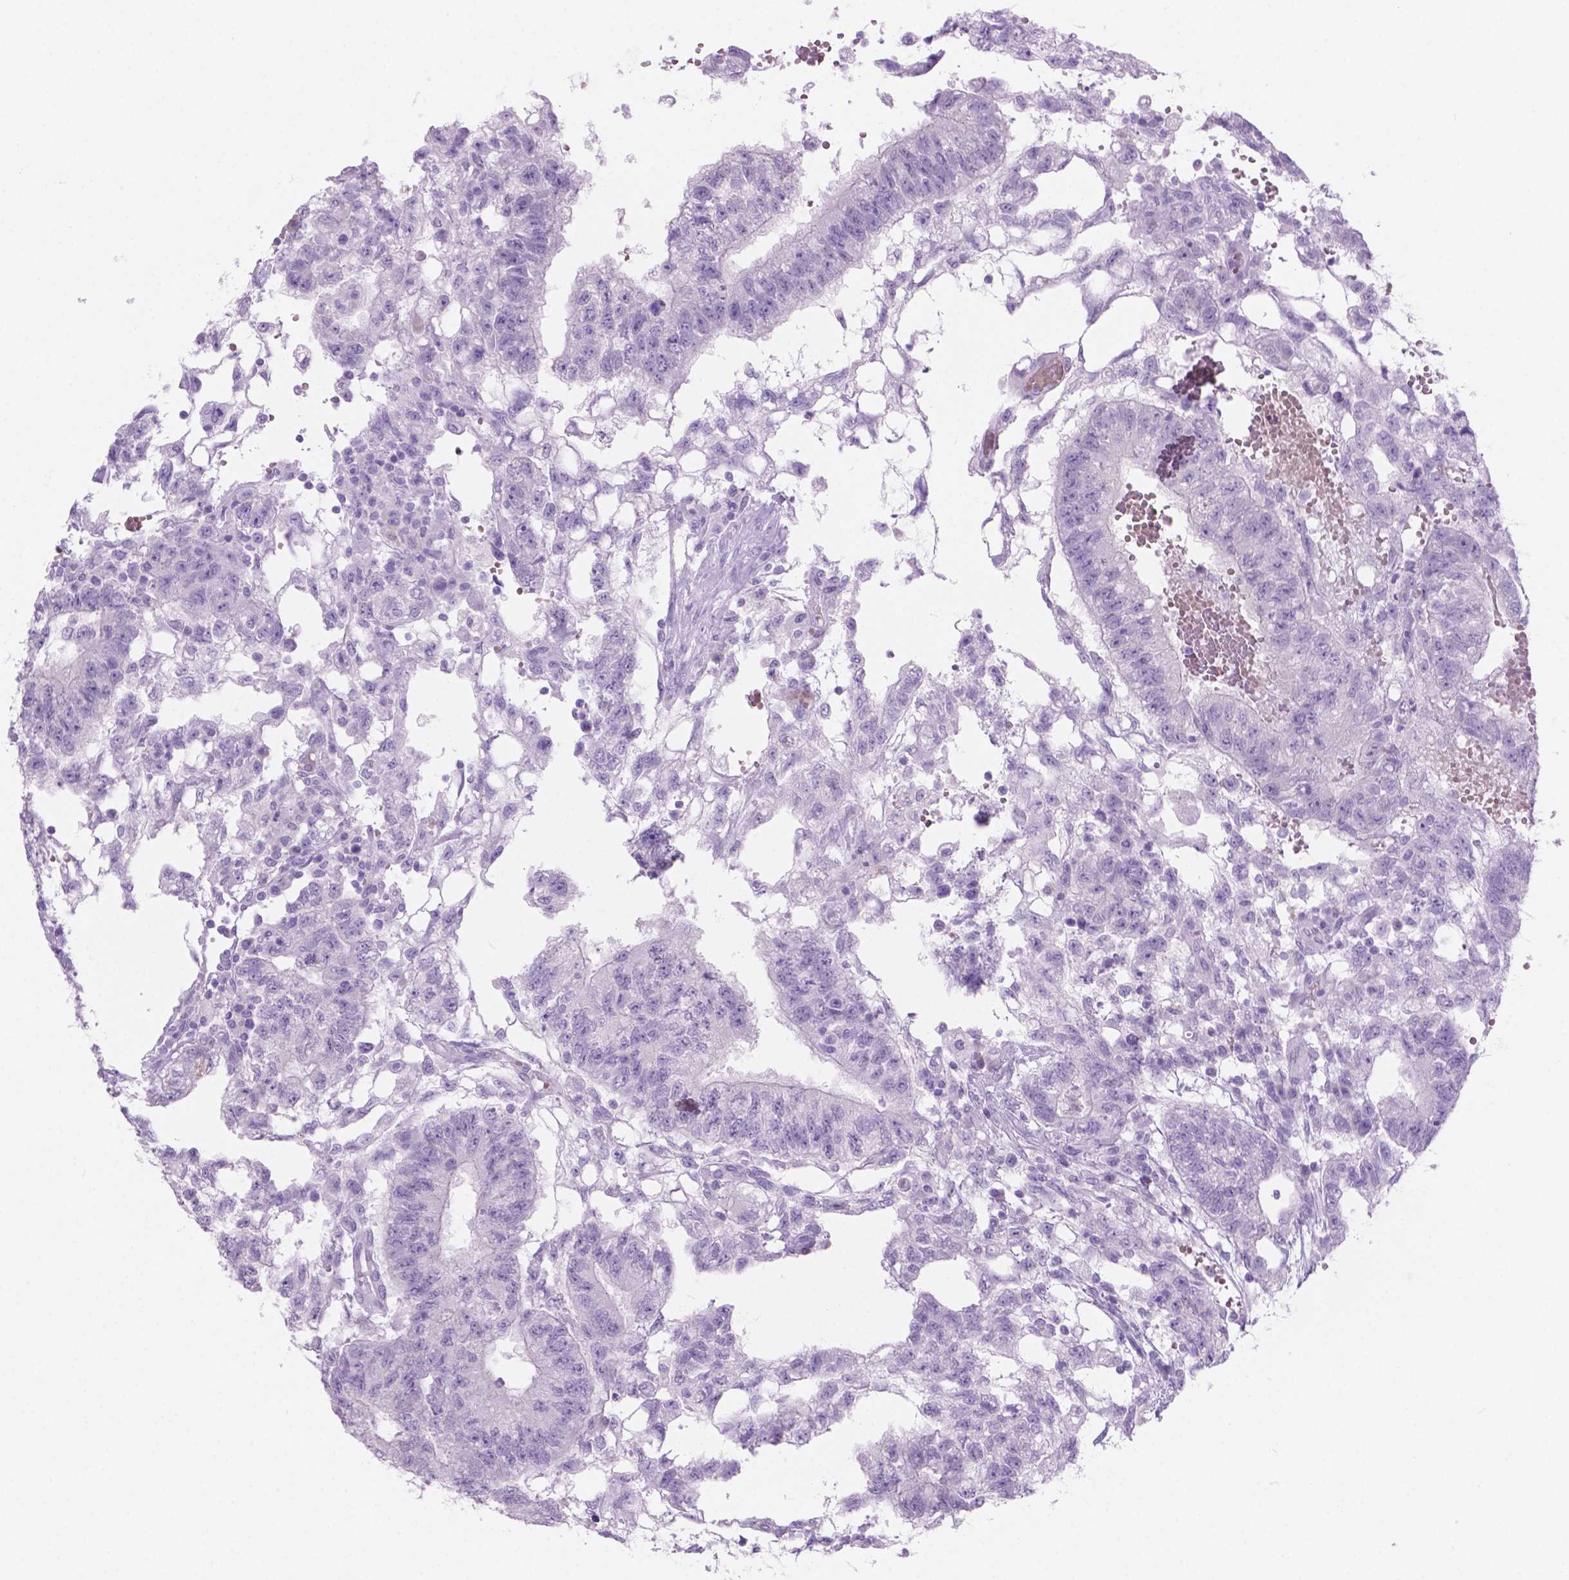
{"staining": {"intensity": "negative", "quantity": "none", "location": "none"}, "tissue": "testis cancer", "cell_type": "Tumor cells", "image_type": "cancer", "snomed": [{"axis": "morphology", "description": "Carcinoma, Embryonal, NOS"}, {"axis": "topography", "description": "Testis"}], "caption": "DAB (3,3'-diaminobenzidine) immunohistochemical staining of human testis cancer (embryonal carcinoma) exhibits no significant expression in tumor cells. Brightfield microscopy of IHC stained with DAB (3,3'-diaminobenzidine) (brown) and hematoxylin (blue), captured at high magnification.", "gene": "GRIN2B", "patient": {"sex": "male", "age": 32}}